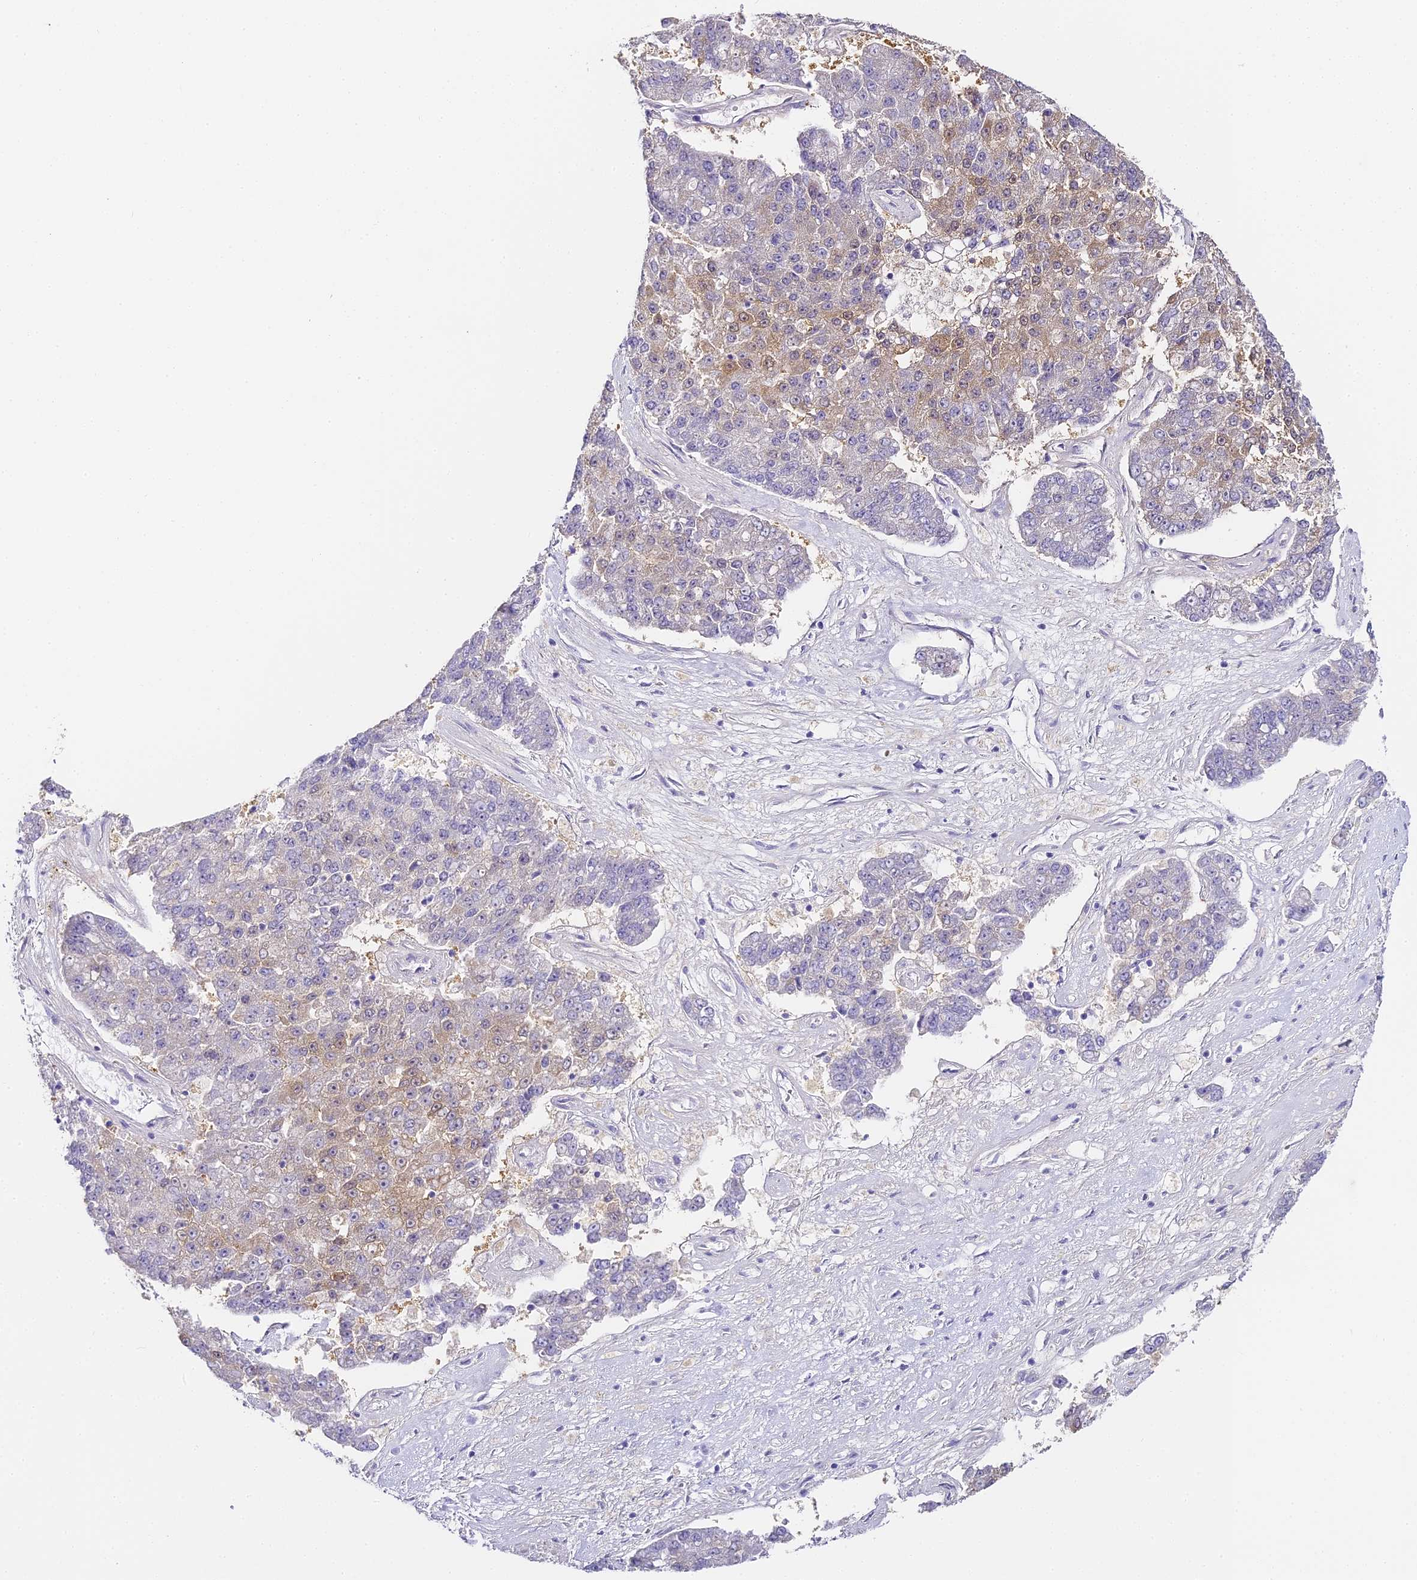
{"staining": {"intensity": "weak", "quantity": "<25%", "location": "cytoplasmic/membranous"}, "tissue": "pancreatic cancer", "cell_type": "Tumor cells", "image_type": "cancer", "snomed": [{"axis": "morphology", "description": "Adenocarcinoma, NOS"}, {"axis": "topography", "description": "Pancreas"}], "caption": "This photomicrograph is of pancreatic cancer (adenocarcinoma) stained with IHC to label a protein in brown with the nuclei are counter-stained blue. There is no staining in tumor cells. The staining was performed using DAB (3,3'-diaminobenzidine) to visualize the protein expression in brown, while the nuclei were stained in blue with hematoxylin (Magnification: 20x).", "gene": "ABHD14A-ACY1", "patient": {"sex": "male", "age": 50}}